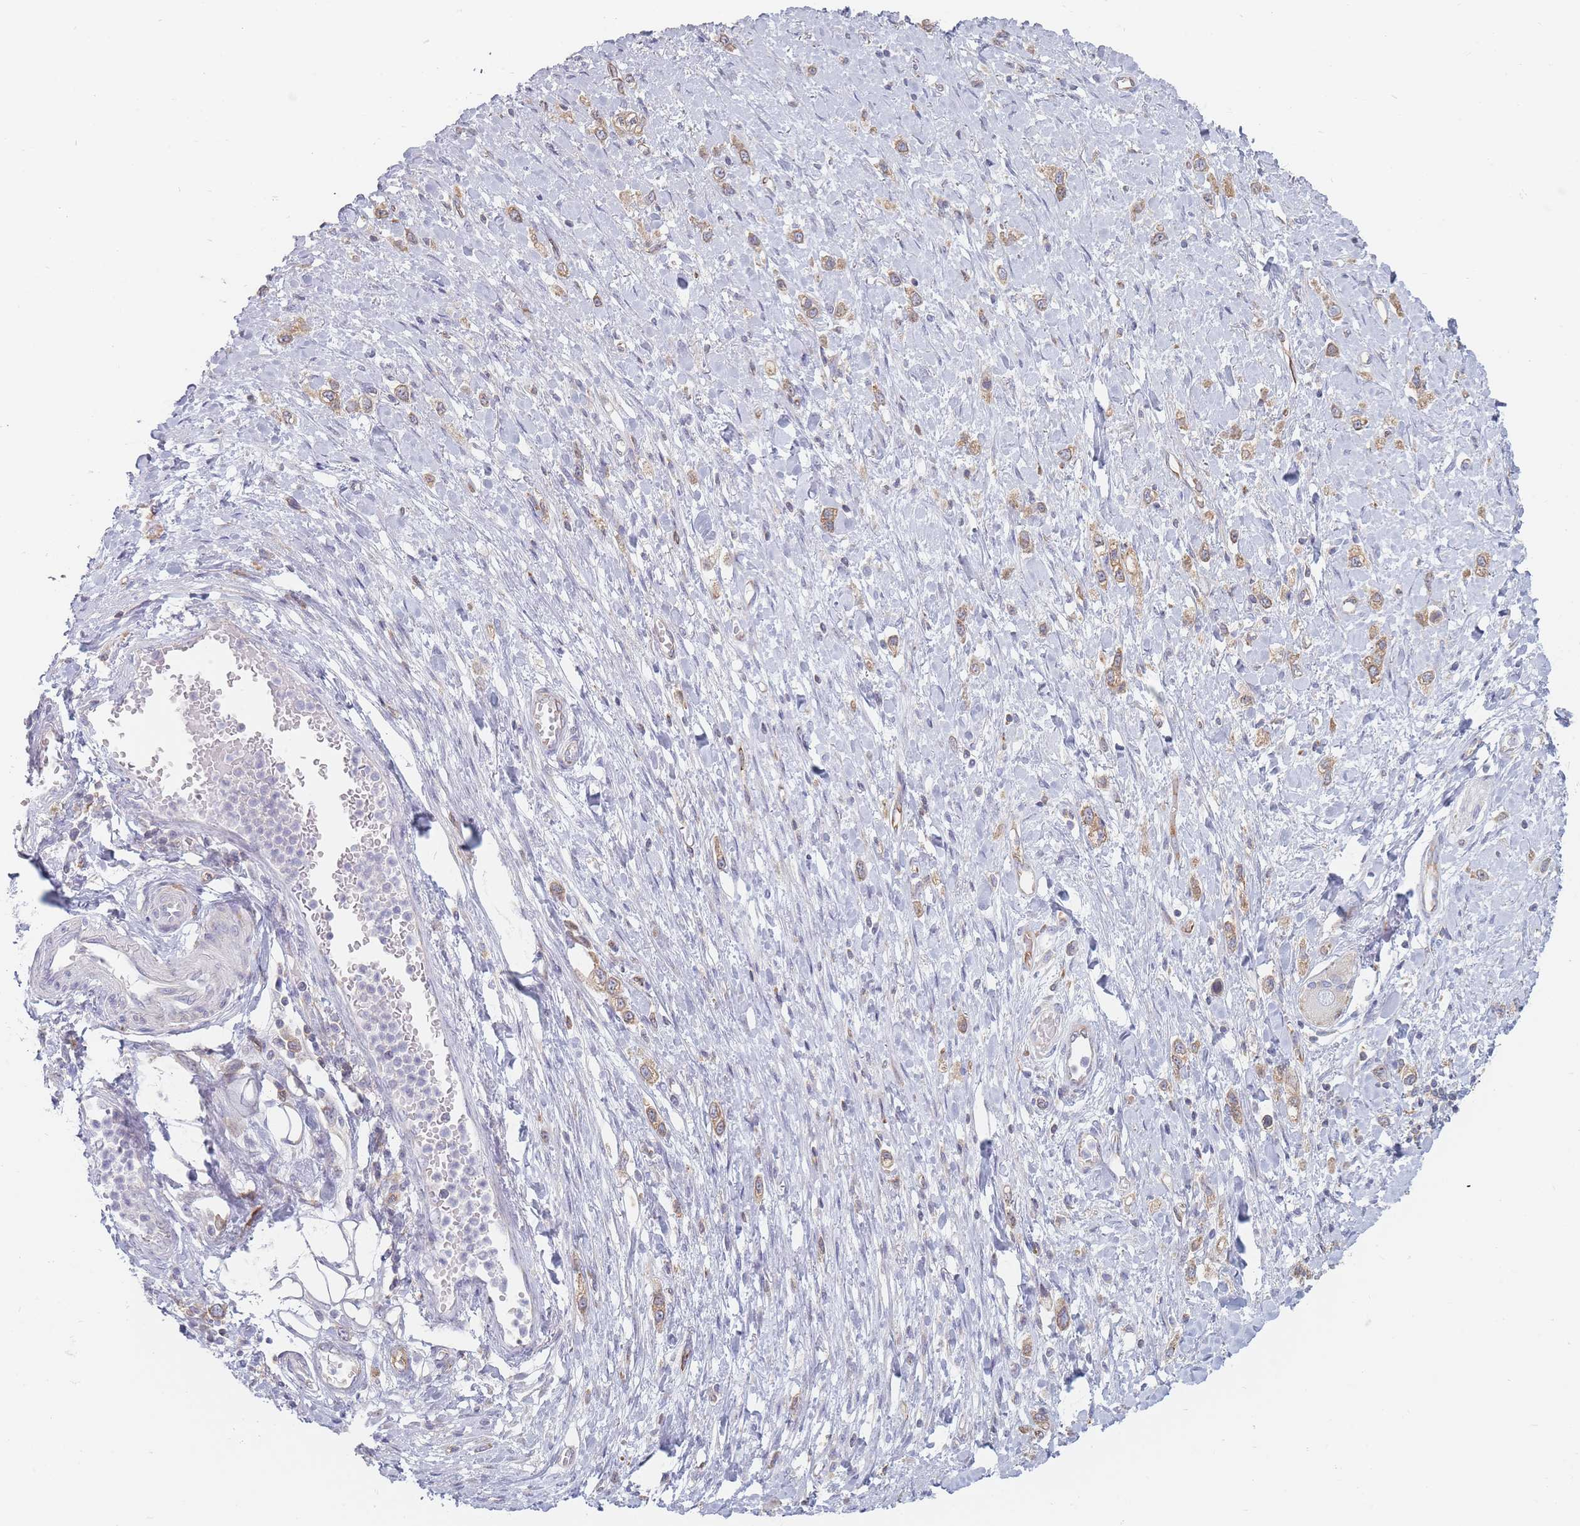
{"staining": {"intensity": "weak", "quantity": ">75%", "location": "cytoplasmic/membranous"}, "tissue": "stomach cancer", "cell_type": "Tumor cells", "image_type": "cancer", "snomed": [{"axis": "morphology", "description": "Adenocarcinoma, NOS"}, {"axis": "topography", "description": "Stomach"}], "caption": "Tumor cells exhibit weak cytoplasmic/membranous staining in approximately >75% of cells in stomach adenocarcinoma.", "gene": "MAP1S", "patient": {"sex": "female", "age": 65}}